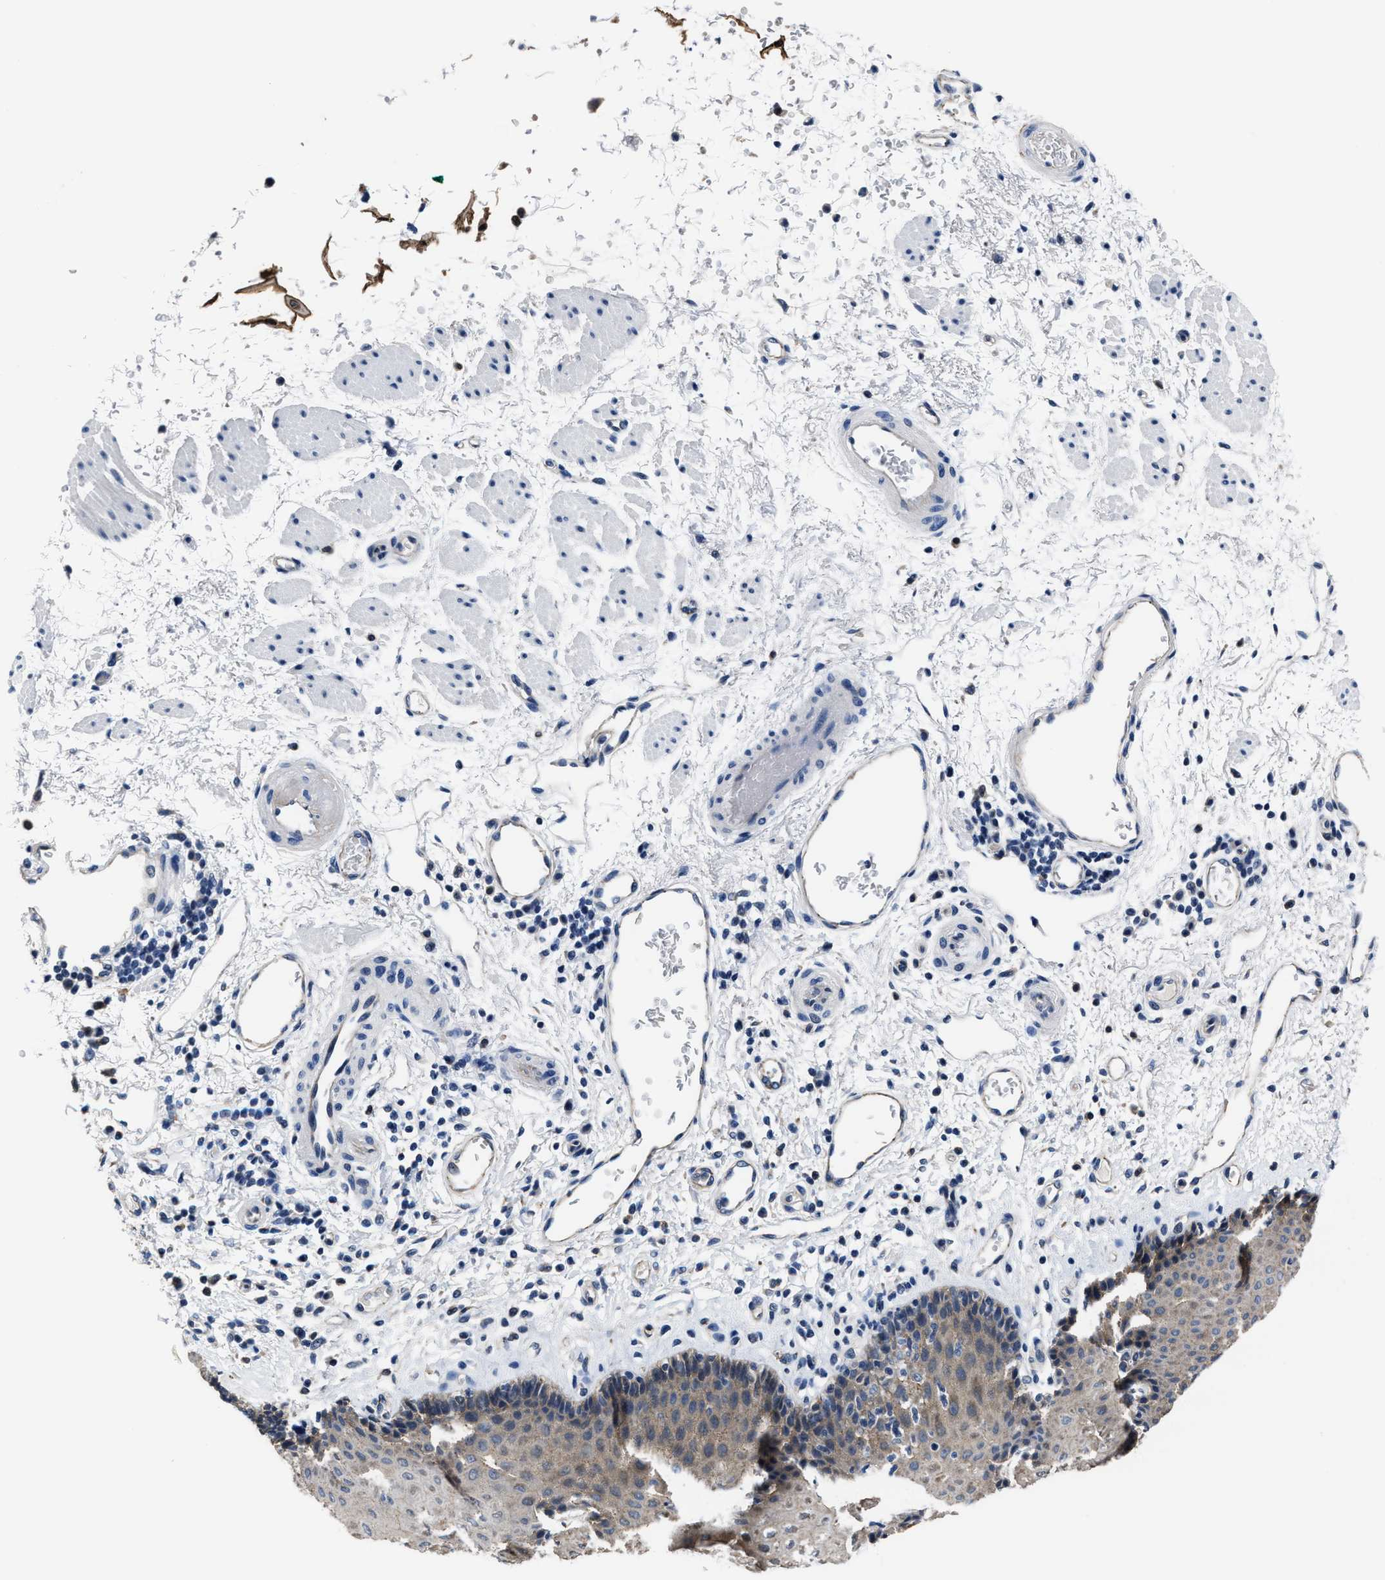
{"staining": {"intensity": "weak", "quantity": ">75%", "location": "cytoplasmic/membranous"}, "tissue": "esophagus", "cell_type": "Squamous epithelial cells", "image_type": "normal", "snomed": [{"axis": "morphology", "description": "Normal tissue, NOS"}, {"axis": "topography", "description": "Esophagus"}], "caption": "Protein staining by immunohistochemistry (IHC) reveals weak cytoplasmic/membranous staining in about >75% of squamous epithelial cells in normal esophagus.", "gene": "GHITM", "patient": {"sex": "male", "age": 54}}